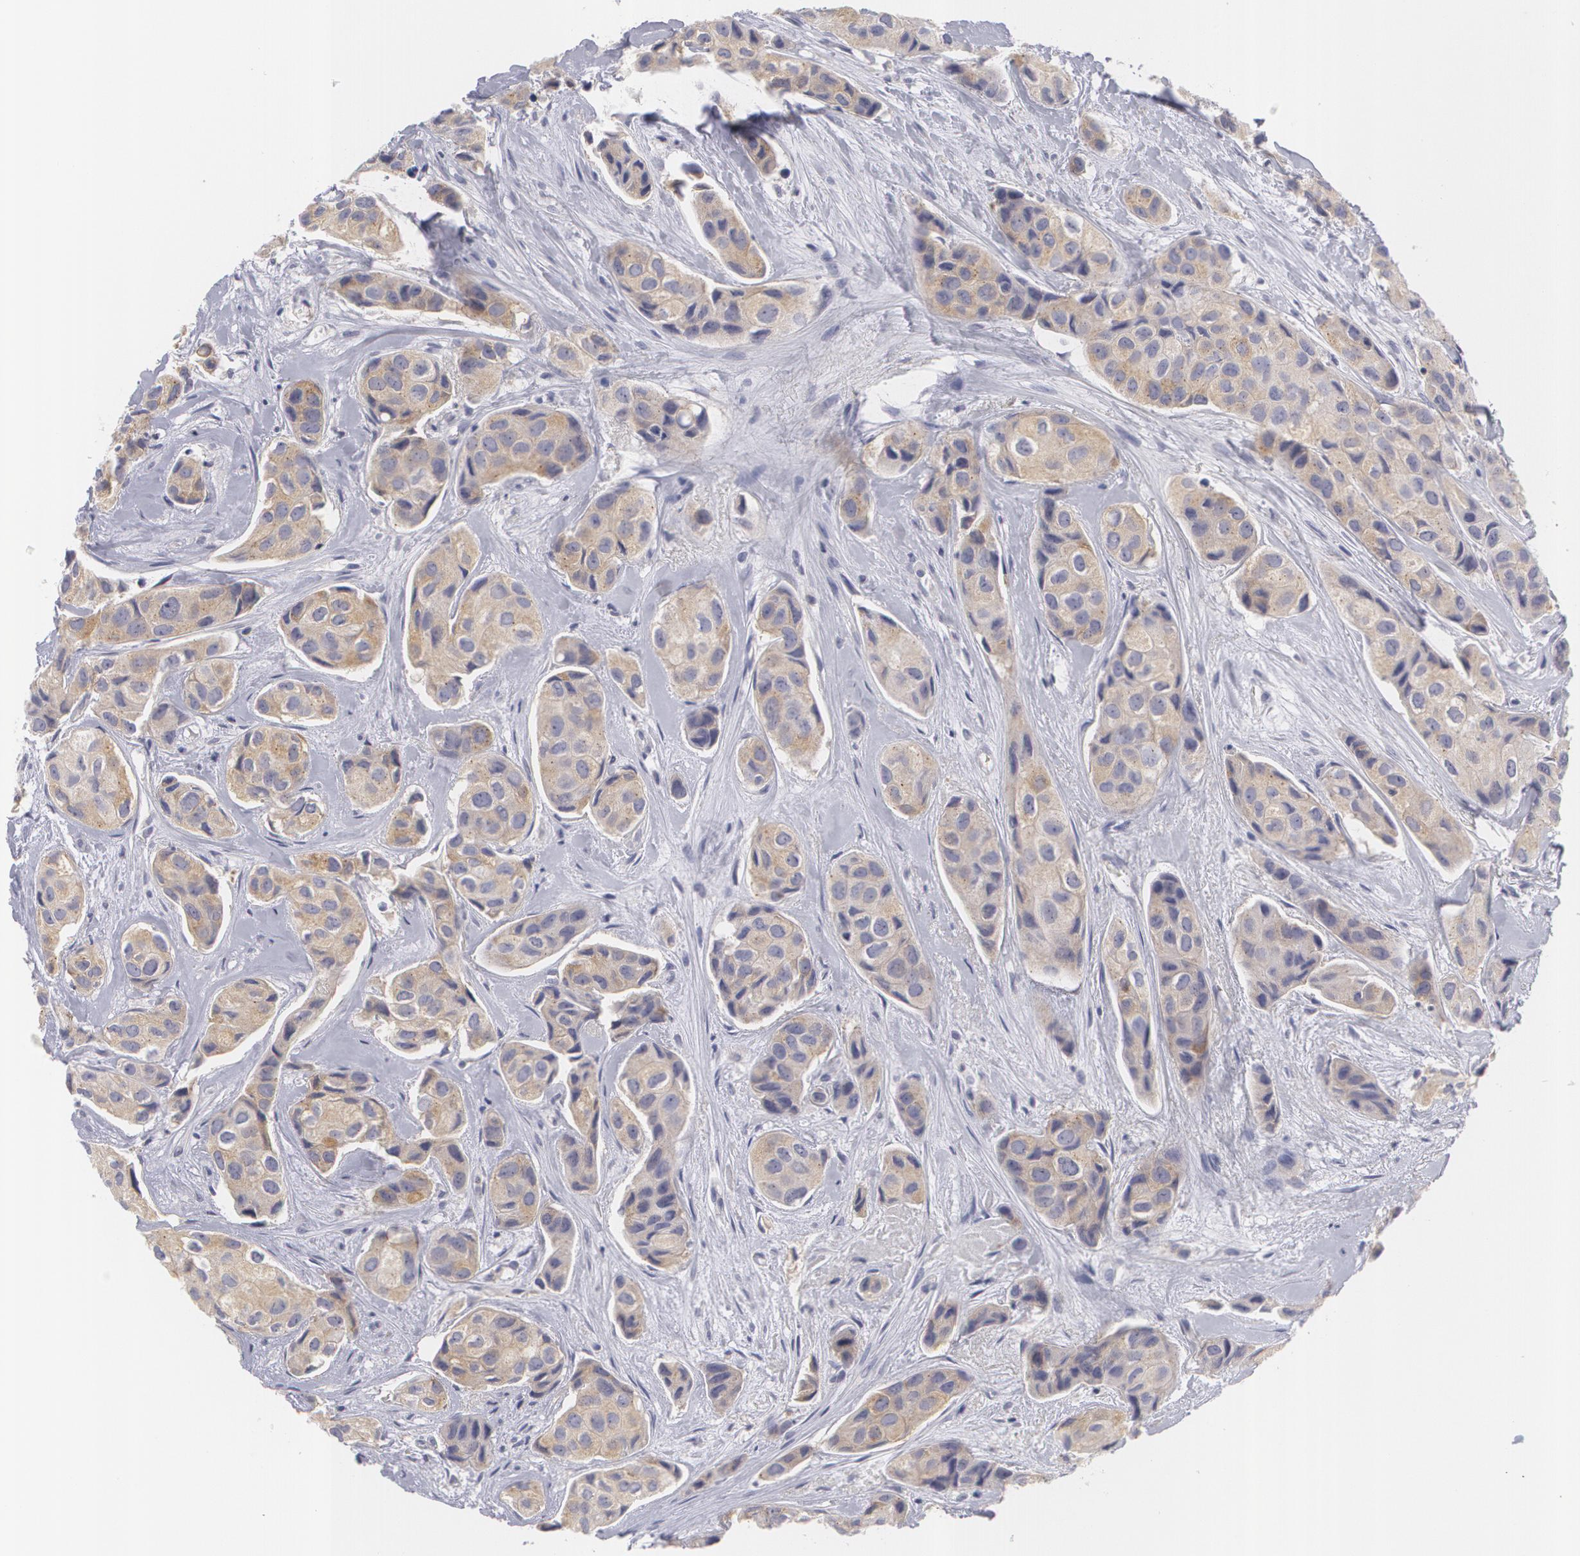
{"staining": {"intensity": "weak", "quantity": ">75%", "location": "cytoplasmic/membranous"}, "tissue": "breast cancer", "cell_type": "Tumor cells", "image_type": "cancer", "snomed": [{"axis": "morphology", "description": "Duct carcinoma"}, {"axis": "topography", "description": "Breast"}], "caption": "Breast cancer tissue demonstrates weak cytoplasmic/membranous staining in approximately >75% of tumor cells, visualized by immunohistochemistry.", "gene": "MBNL3", "patient": {"sex": "female", "age": 68}}